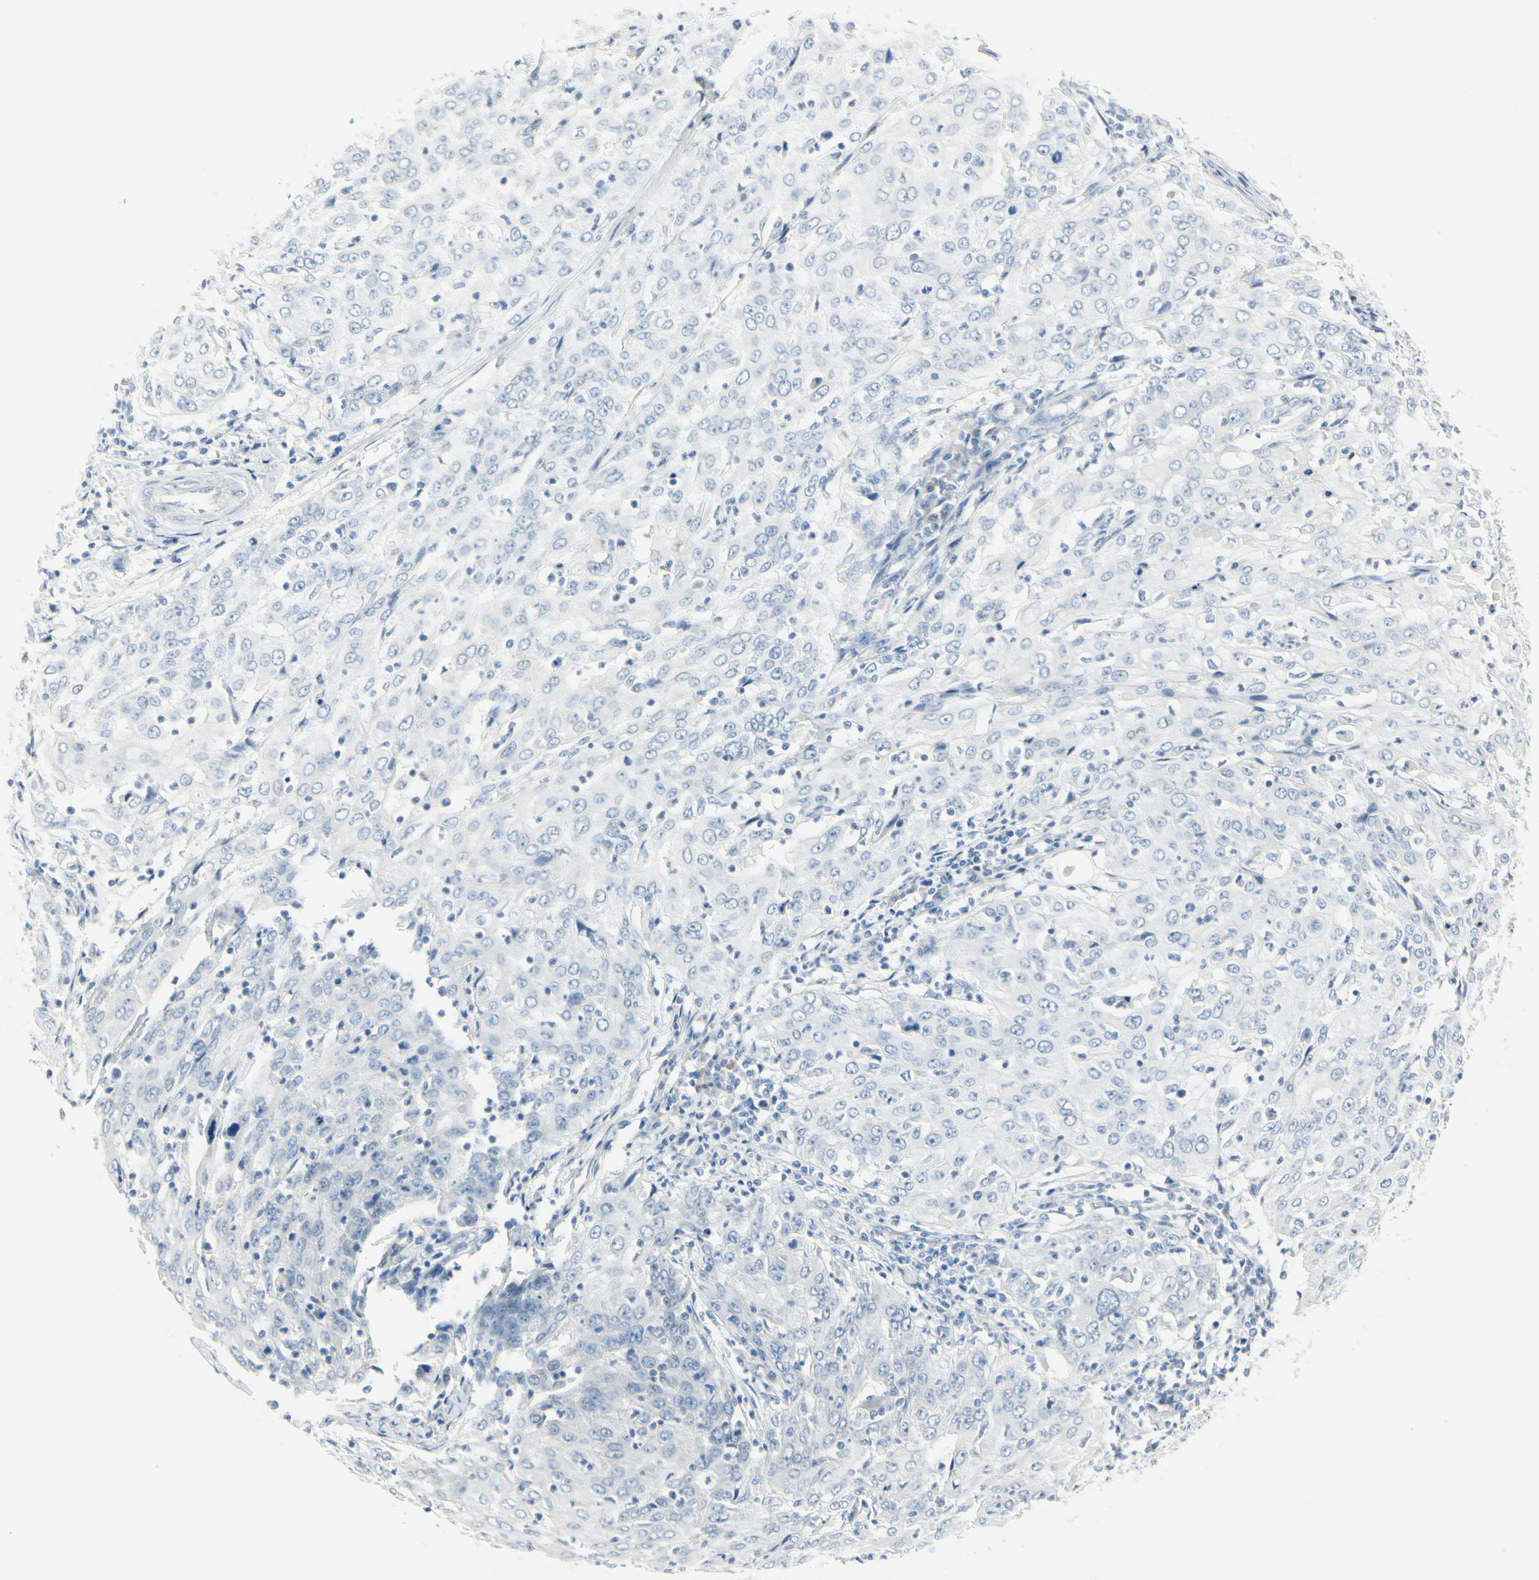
{"staining": {"intensity": "negative", "quantity": "none", "location": "none"}, "tissue": "cervical cancer", "cell_type": "Tumor cells", "image_type": "cancer", "snomed": [{"axis": "morphology", "description": "Squamous cell carcinoma, NOS"}, {"axis": "topography", "description": "Cervix"}], "caption": "Cervical cancer was stained to show a protein in brown. There is no significant expression in tumor cells.", "gene": "CDHR5", "patient": {"sex": "female", "age": 39}}